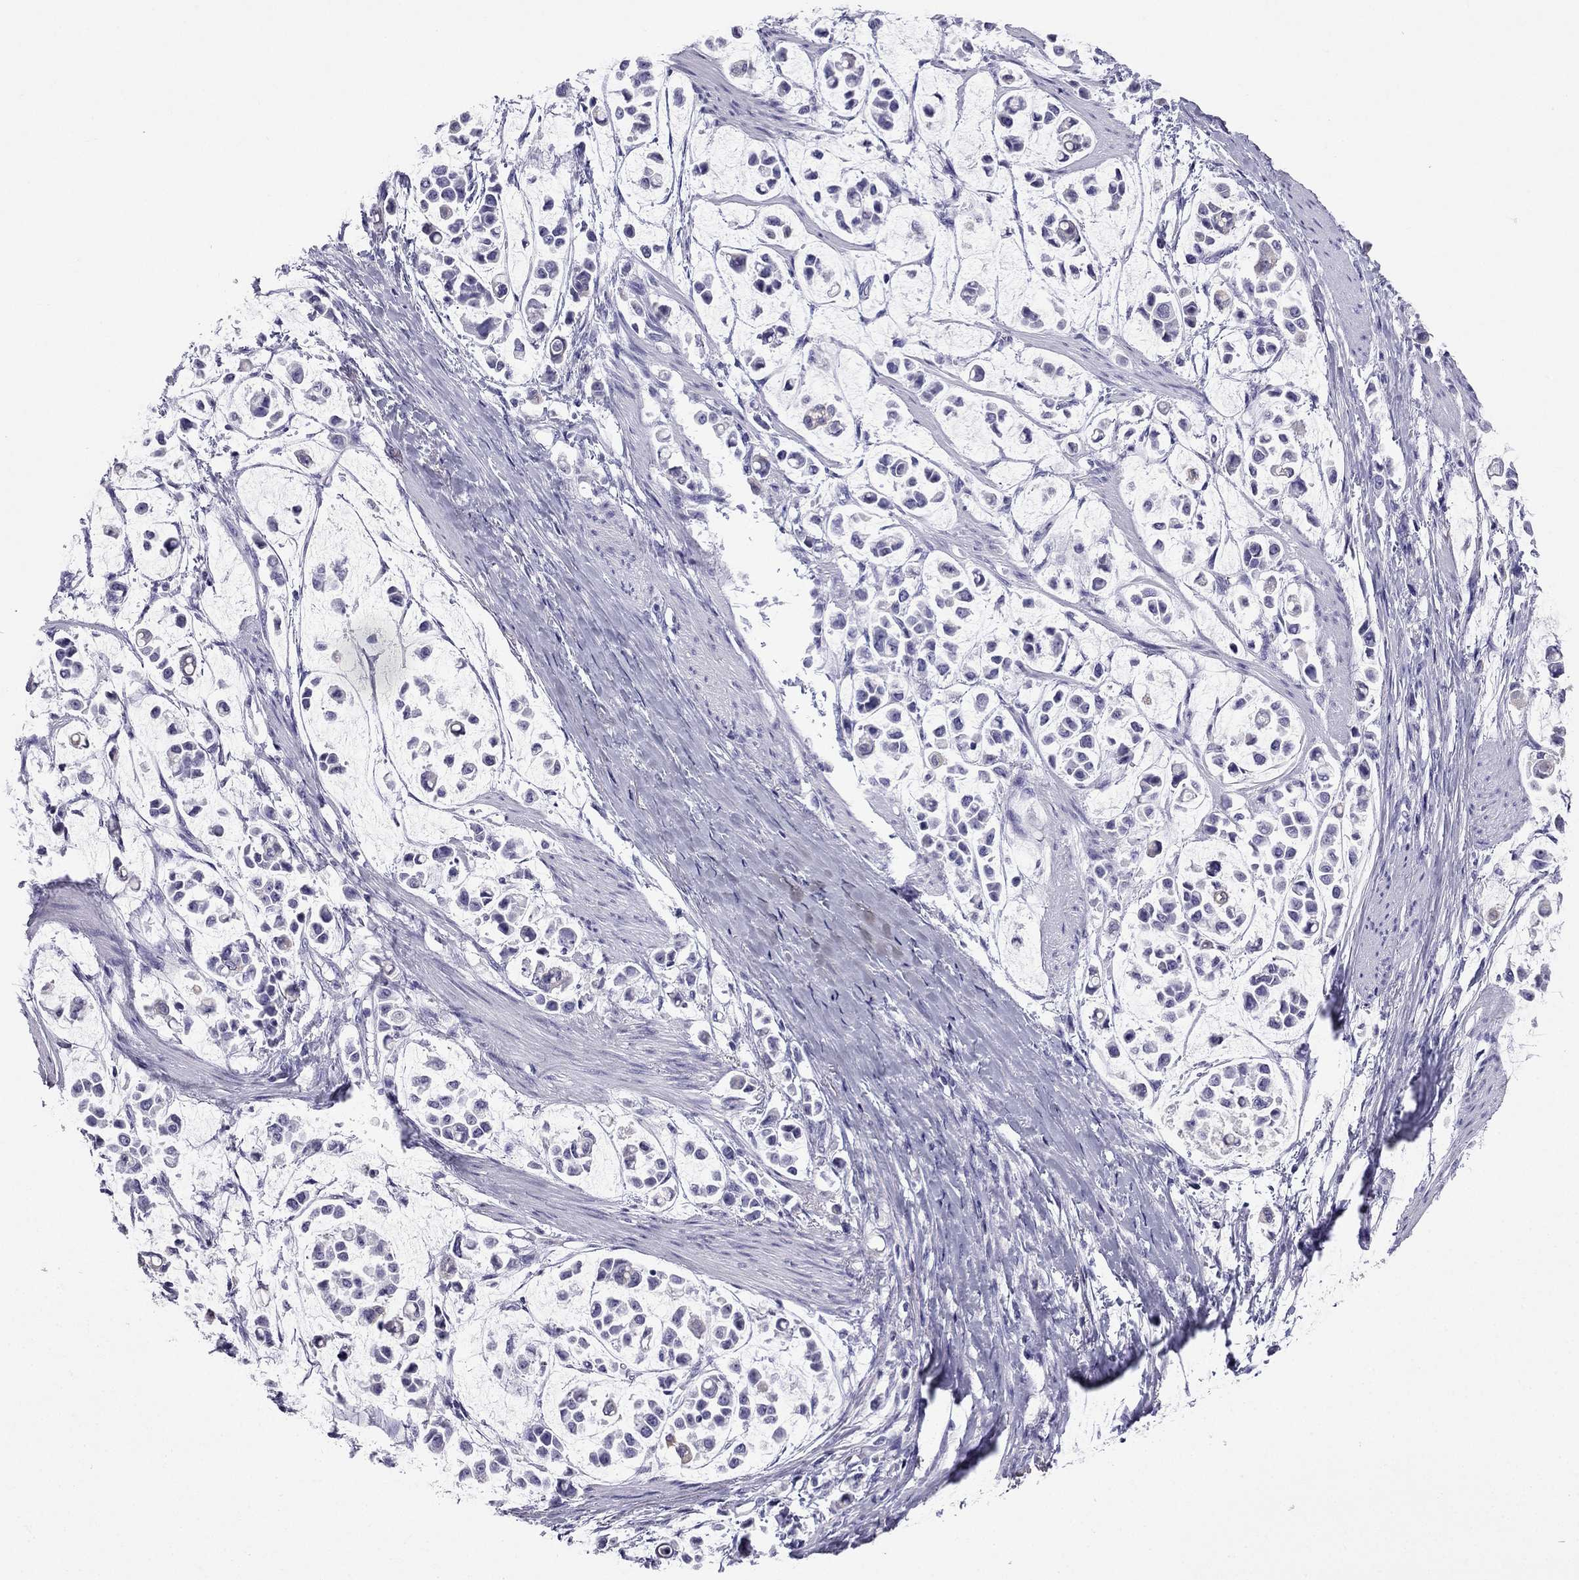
{"staining": {"intensity": "negative", "quantity": "none", "location": "none"}, "tissue": "stomach cancer", "cell_type": "Tumor cells", "image_type": "cancer", "snomed": [{"axis": "morphology", "description": "Adenocarcinoma, NOS"}, {"axis": "topography", "description": "Stomach"}], "caption": "There is no significant staining in tumor cells of stomach cancer.", "gene": "GJA8", "patient": {"sex": "male", "age": 82}}